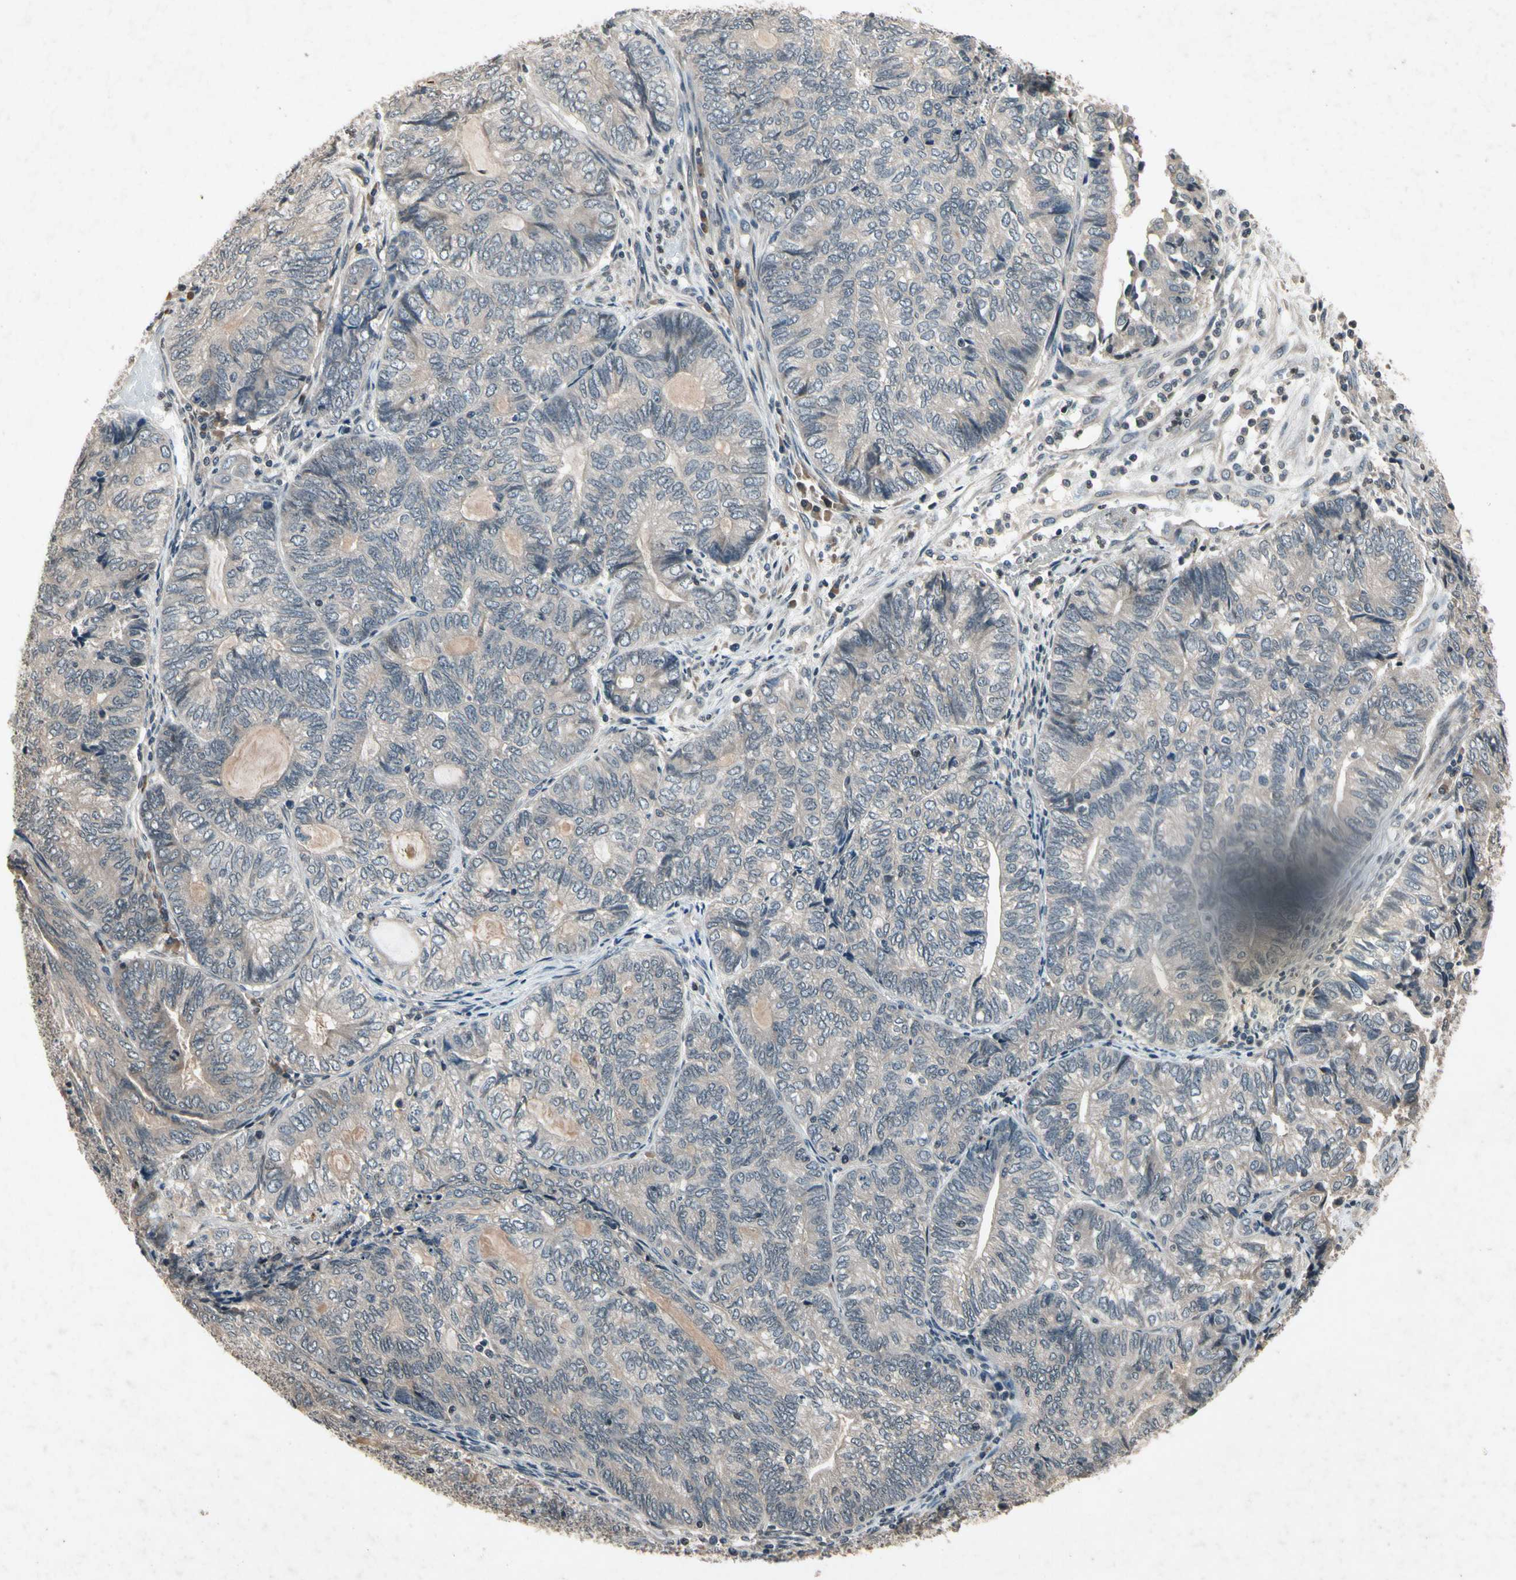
{"staining": {"intensity": "weak", "quantity": "25%-75%", "location": "cytoplasmic/membranous"}, "tissue": "endometrial cancer", "cell_type": "Tumor cells", "image_type": "cancer", "snomed": [{"axis": "morphology", "description": "Adenocarcinoma, NOS"}, {"axis": "topography", "description": "Uterus"}, {"axis": "topography", "description": "Endometrium"}], "caption": "About 25%-75% of tumor cells in adenocarcinoma (endometrial) display weak cytoplasmic/membranous protein positivity as visualized by brown immunohistochemical staining.", "gene": "DPY19L3", "patient": {"sex": "female", "age": 70}}